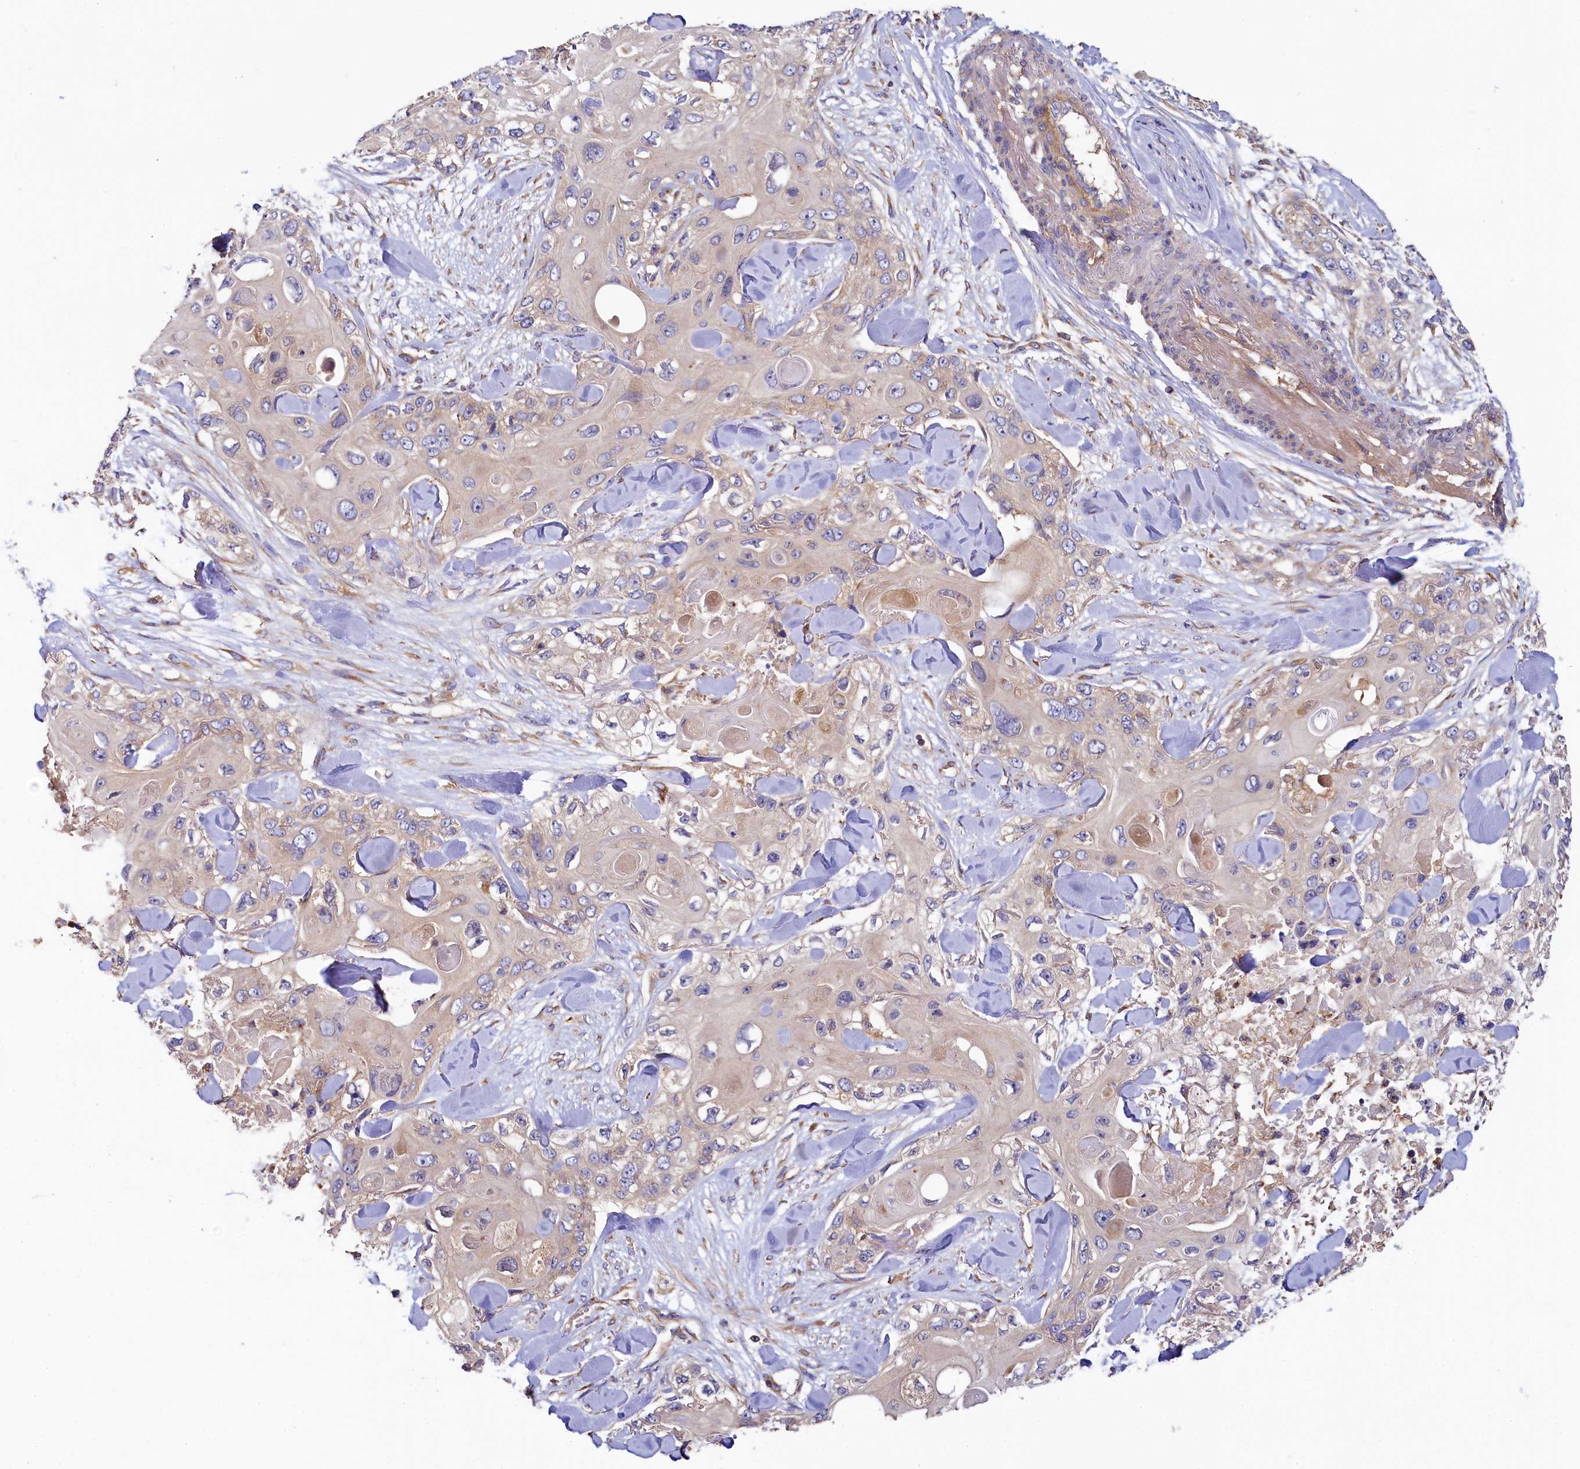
{"staining": {"intensity": "negative", "quantity": "none", "location": "none"}, "tissue": "skin cancer", "cell_type": "Tumor cells", "image_type": "cancer", "snomed": [{"axis": "morphology", "description": "Normal tissue, NOS"}, {"axis": "morphology", "description": "Squamous cell carcinoma, NOS"}, {"axis": "topography", "description": "Skin"}], "caption": "Tumor cells are negative for brown protein staining in squamous cell carcinoma (skin).", "gene": "PPIP5K1", "patient": {"sex": "male", "age": 72}}